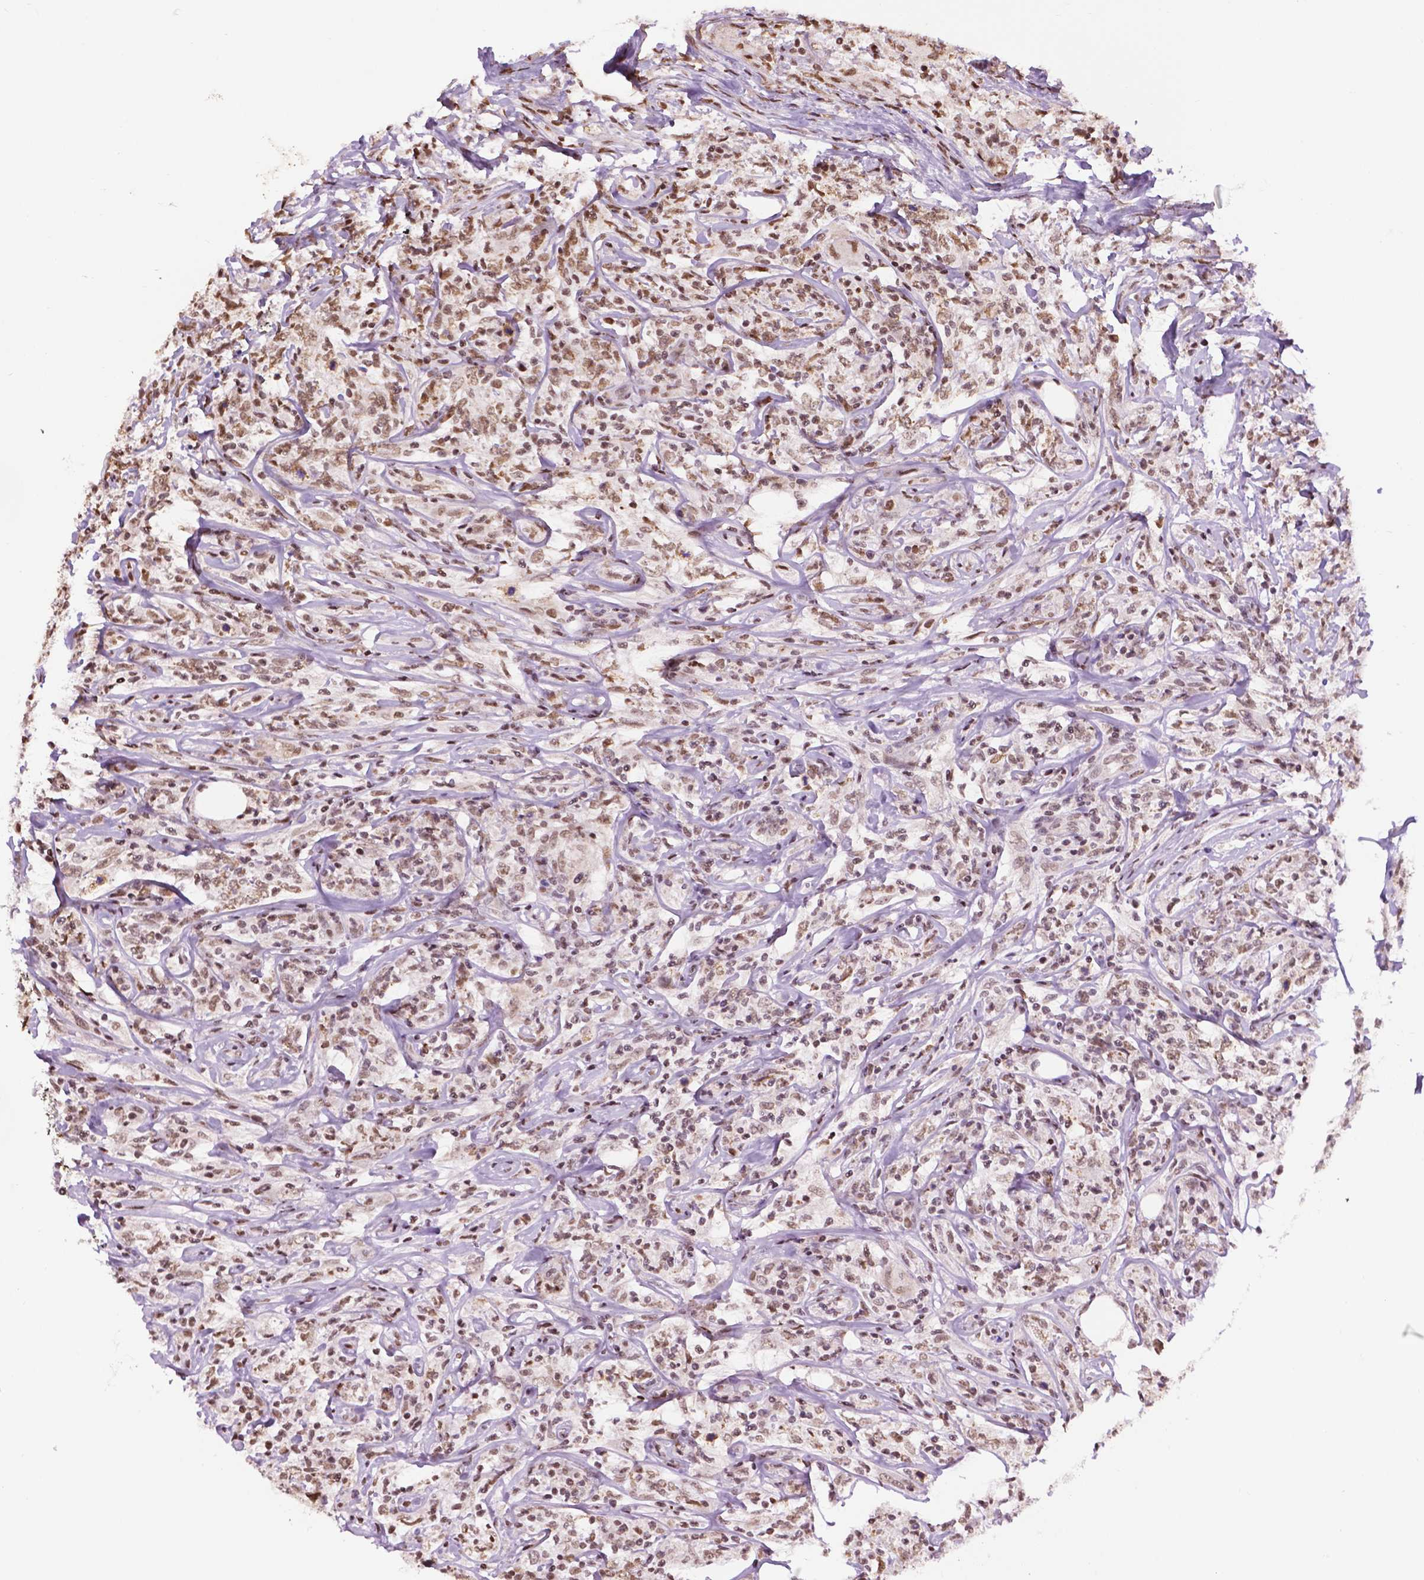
{"staining": {"intensity": "moderate", "quantity": ">75%", "location": "nuclear"}, "tissue": "lymphoma", "cell_type": "Tumor cells", "image_type": "cancer", "snomed": [{"axis": "morphology", "description": "Malignant lymphoma, non-Hodgkin's type, High grade"}, {"axis": "topography", "description": "Lymph node"}], "caption": "High-grade malignant lymphoma, non-Hodgkin's type tissue exhibits moderate nuclear staining in about >75% of tumor cells, visualized by immunohistochemistry.", "gene": "COL23A1", "patient": {"sex": "female", "age": 84}}